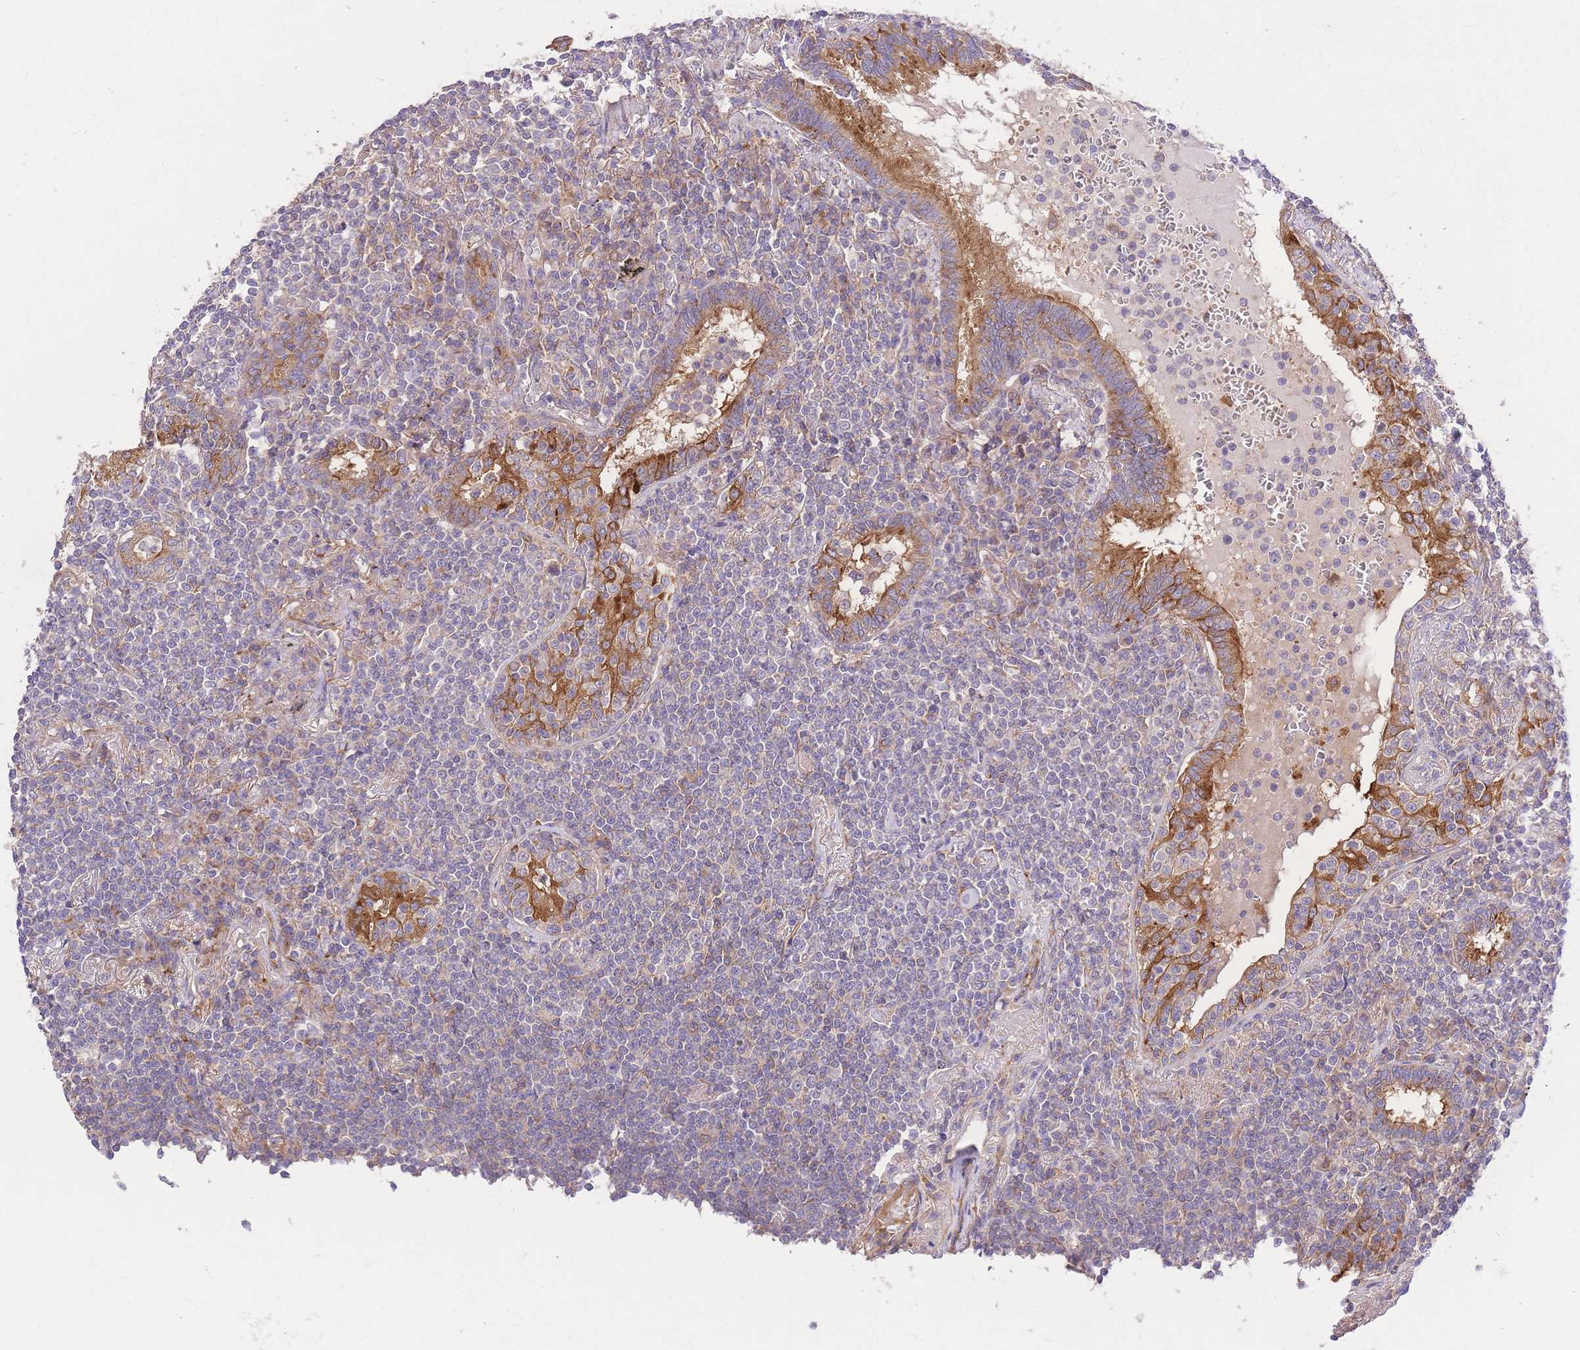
{"staining": {"intensity": "negative", "quantity": "none", "location": "none"}, "tissue": "lymphoma", "cell_type": "Tumor cells", "image_type": "cancer", "snomed": [{"axis": "morphology", "description": "Malignant lymphoma, non-Hodgkin's type, Low grade"}, {"axis": "topography", "description": "Lung"}], "caption": "DAB (3,3'-diaminobenzidine) immunohistochemical staining of lymphoma demonstrates no significant staining in tumor cells.", "gene": "INSYN2B", "patient": {"sex": "female", "age": 71}}